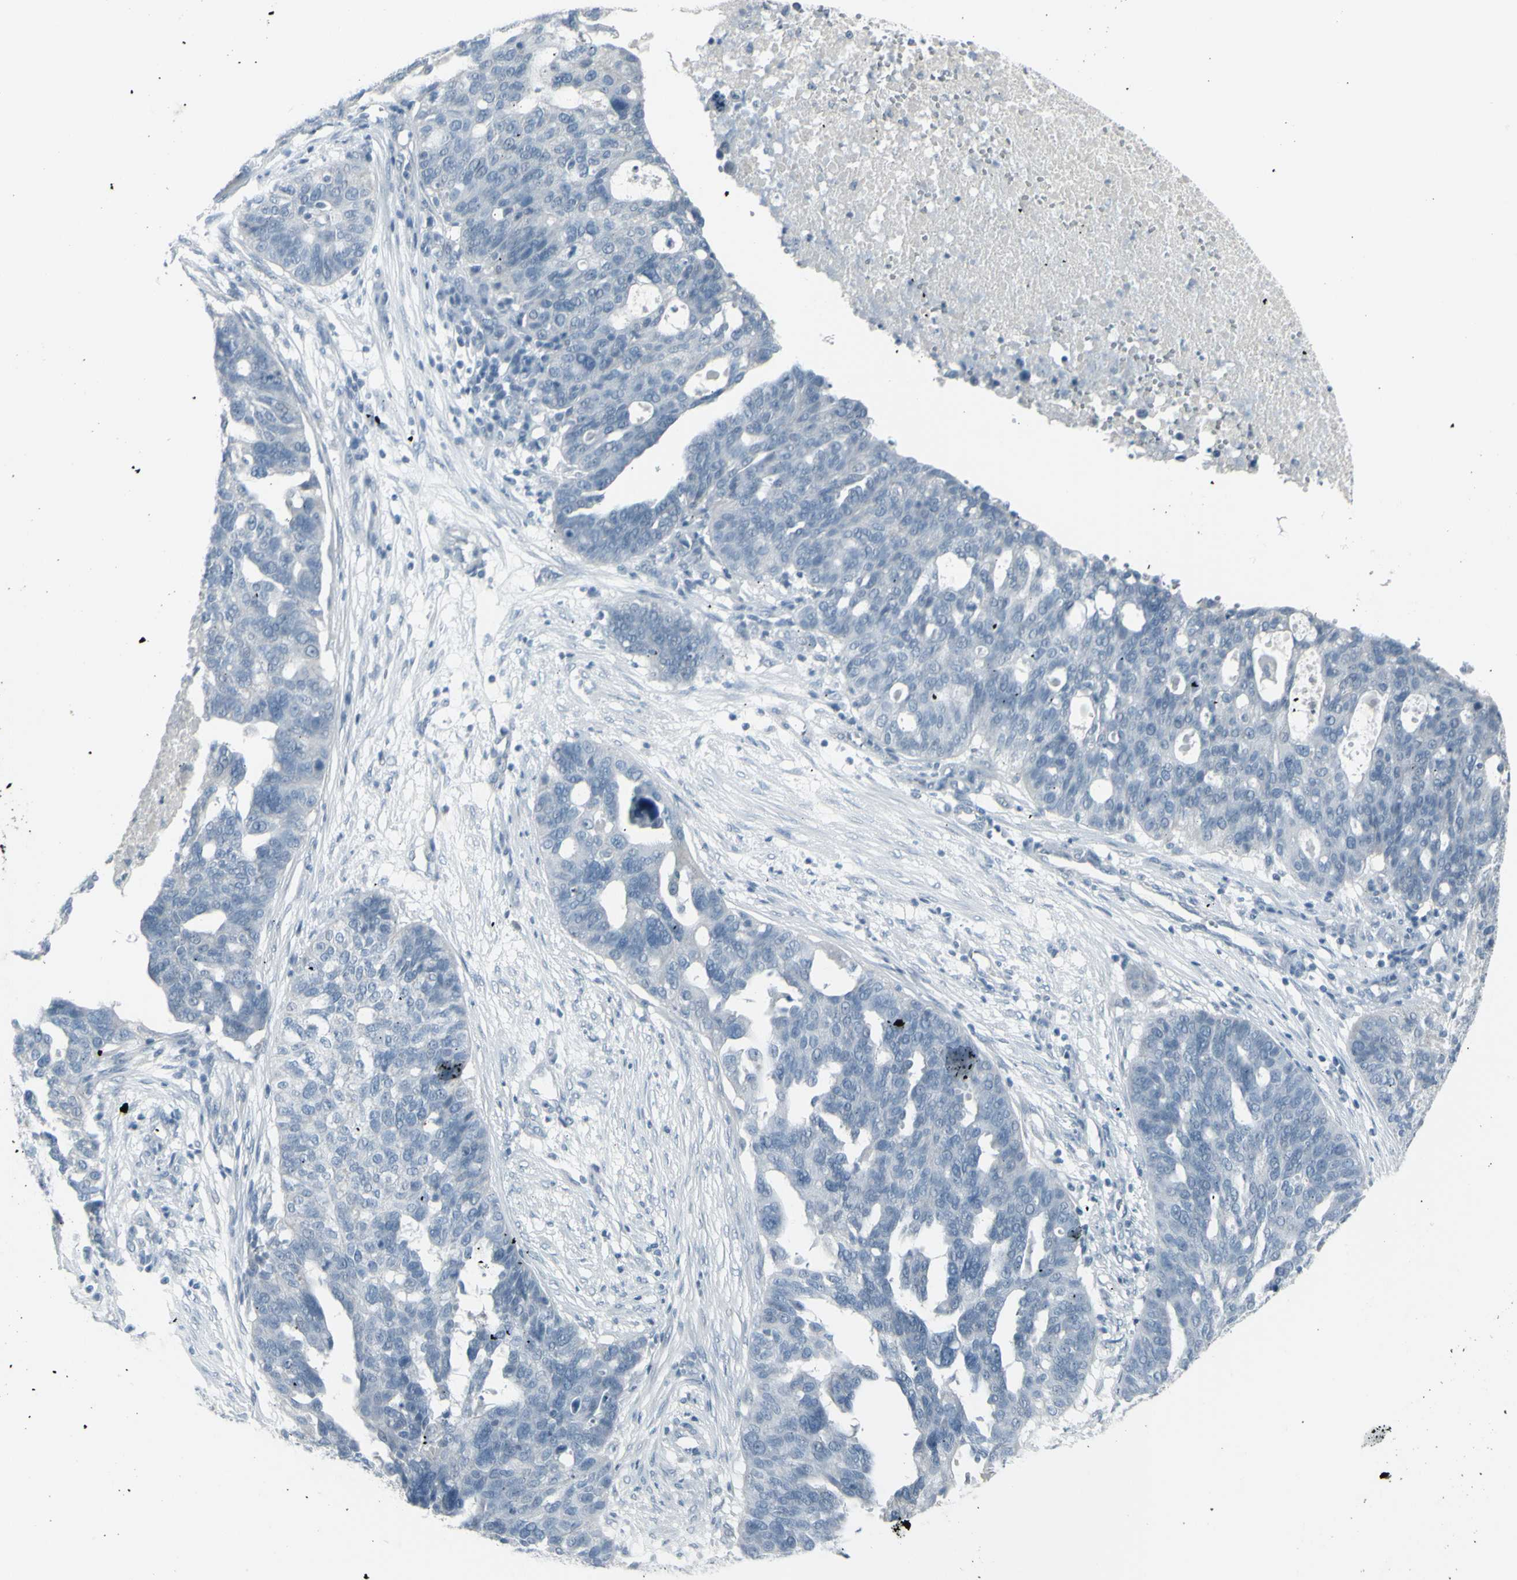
{"staining": {"intensity": "negative", "quantity": "none", "location": "none"}, "tissue": "ovarian cancer", "cell_type": "Tumor cells", "image_type": "cancer", "snomed": [{"axis": "morphology", "description": "Cystadenocarcinoma, serous, NOS"}, {"axis": "topography", "description": "Ovary"}], "caption": "IHC image of human ovarian serous cystadenocarcinoma stained for a protein (brown), which demonstrates no staining in tumor cells.", "gene": "RAB3A", "patient": {"sex": "female", "age": 59}}